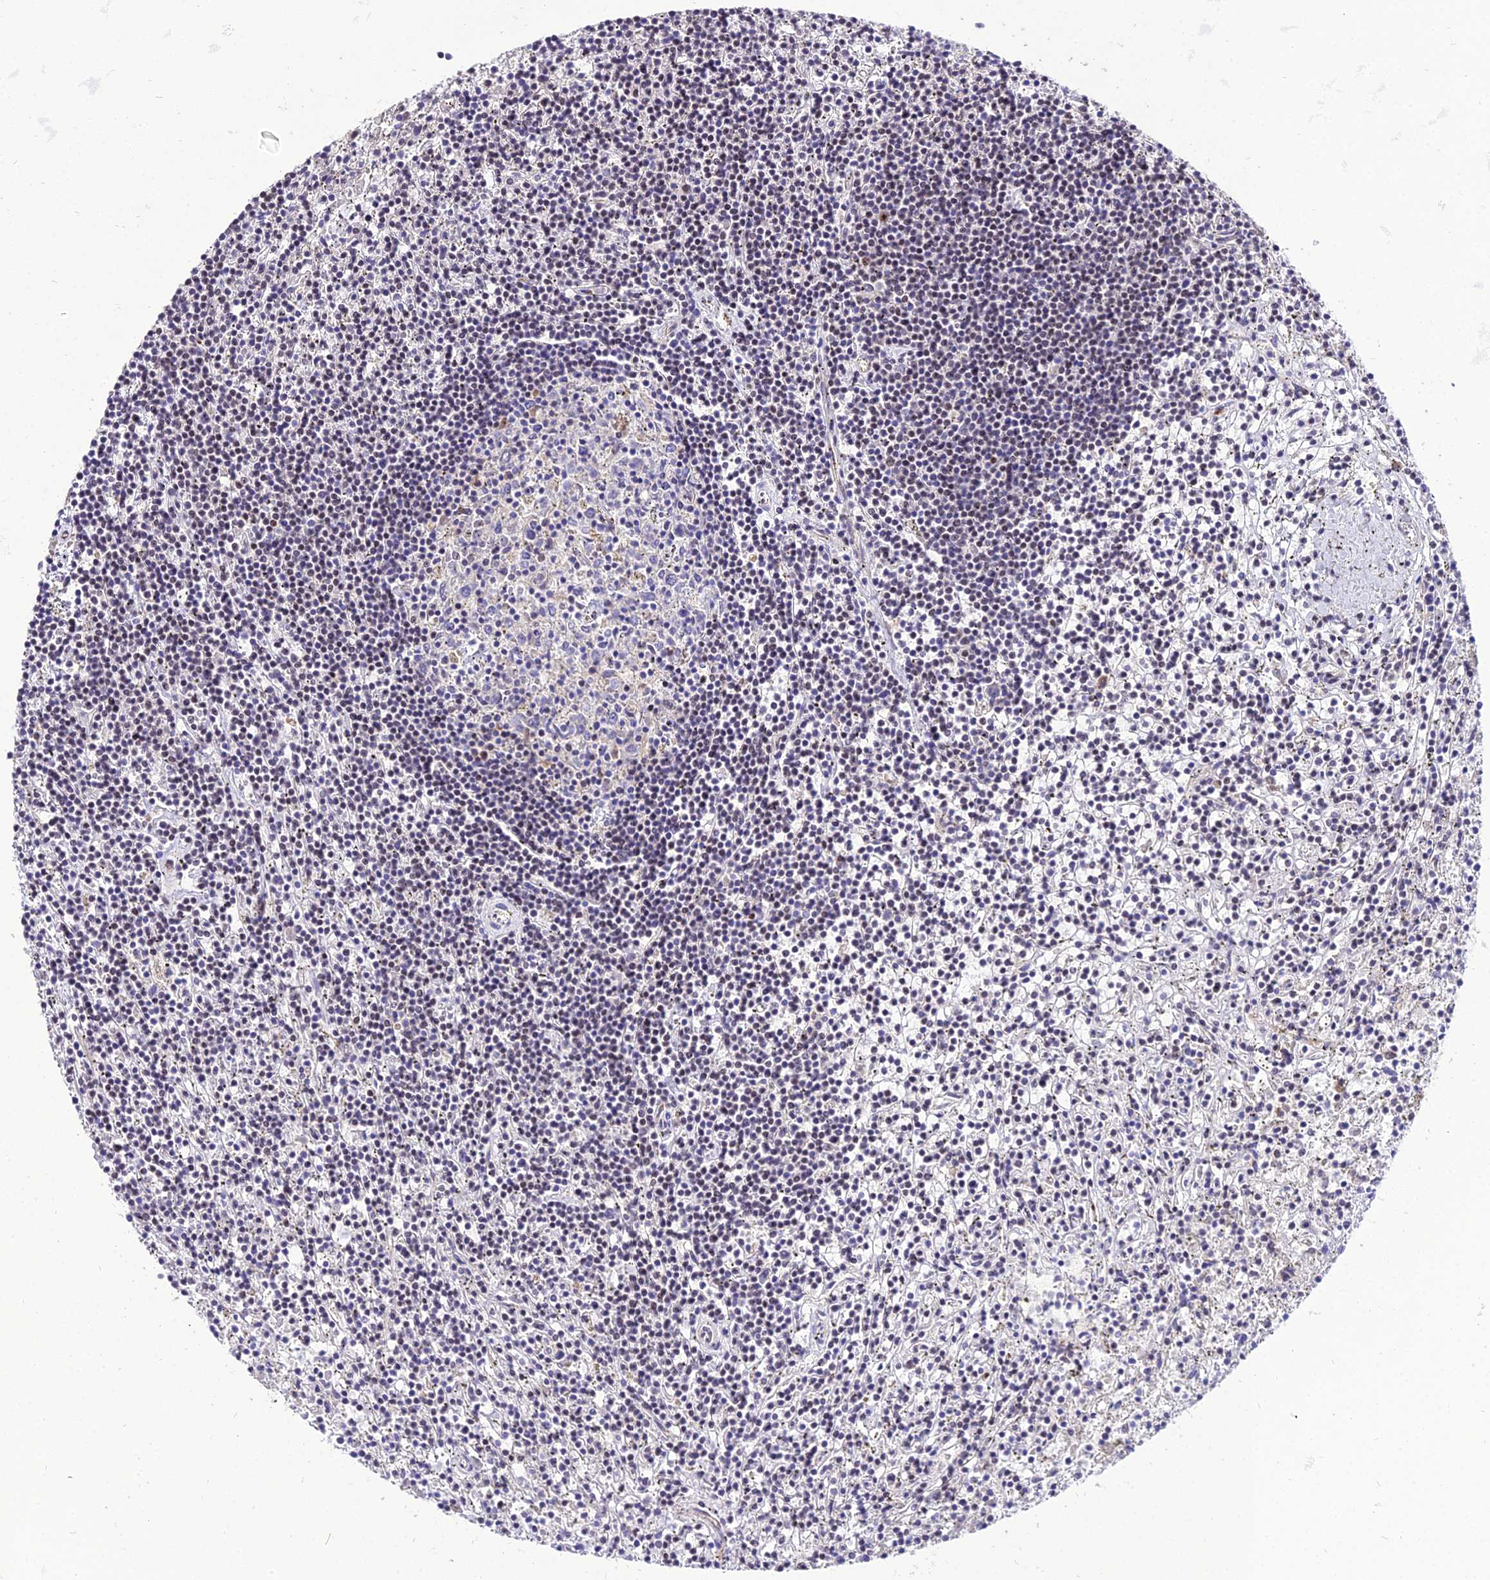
{"staining": {"intensity": "weak", "quantity": "<25%", "location": "nuclear"}, "tissue": "lymphoma", "cell_type": "Tumor cells", "image_type": "cancer", "snomed": [{"axis": "morphology", "description": "Malignant lymphoma, non-Hodgkin's type, Low grade"}, {"axis": "topography", "description": "Spleen"}], "caption": "DAB immunohistochemical staining of low-grade malignant lymphoma, non-Hodgkin's type displays no significant staining in tumor cells.", "gene": "SHQ1", "patient": {"sex": "male", "age": 76}}